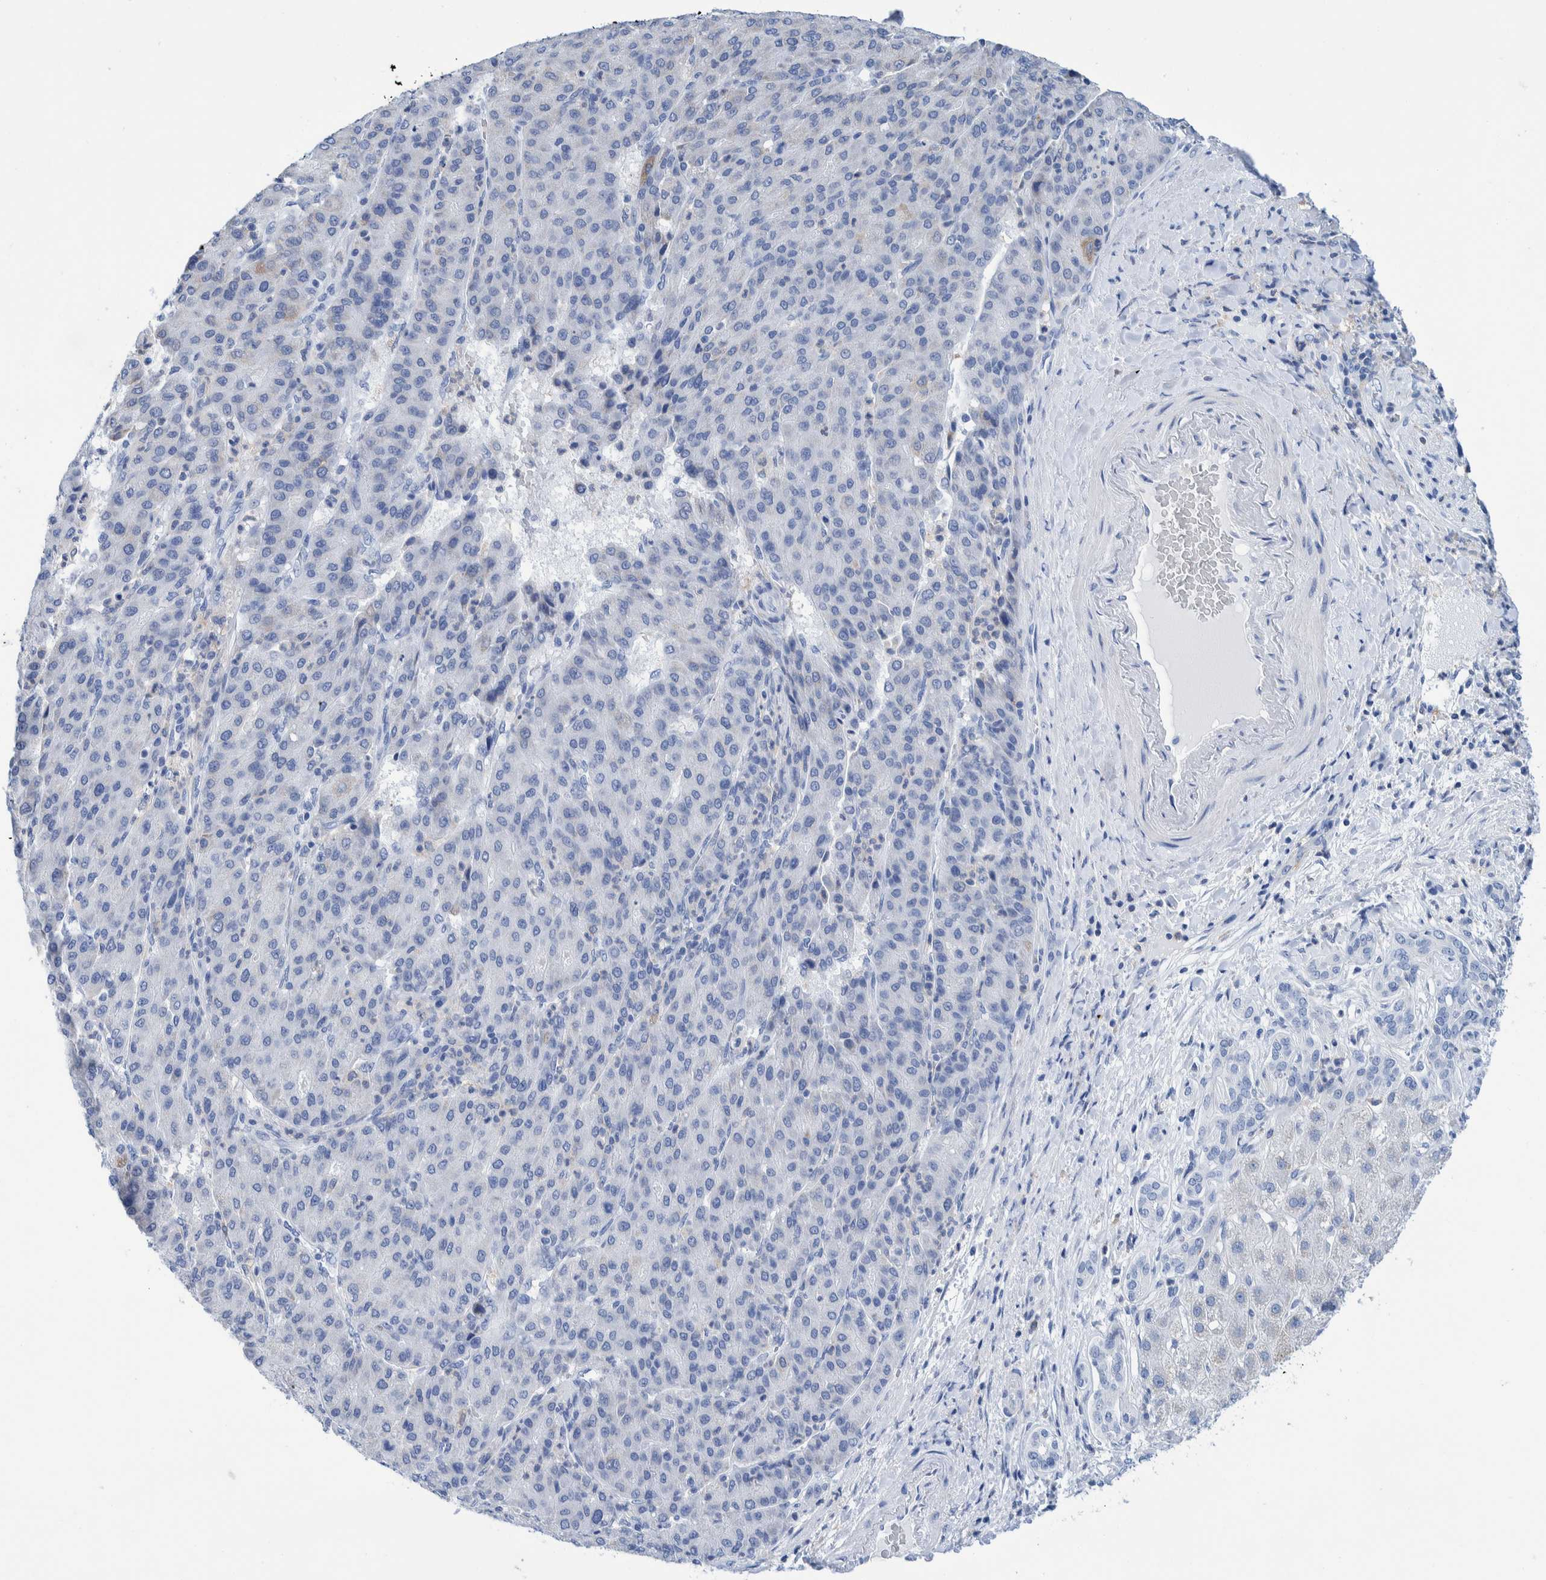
{"staining": {"intensity": "negative", "quantity": "none", "location": "none"}, "tissue": "liver cancer", "cell_type": "Tumor cells", "image_type": "cancer", "snomed": [{"axis": "morphology", "description": "Carcinoma, Hepatocellular, NOS"}, {"axis": "topography", "description": "Liver"}], "caption": "This is an IHC photomicrograph of human liver cancer. There is no staining in tumor cells.", "gene": "KRT14", "patient": {"sex": "male", "age": 65}}